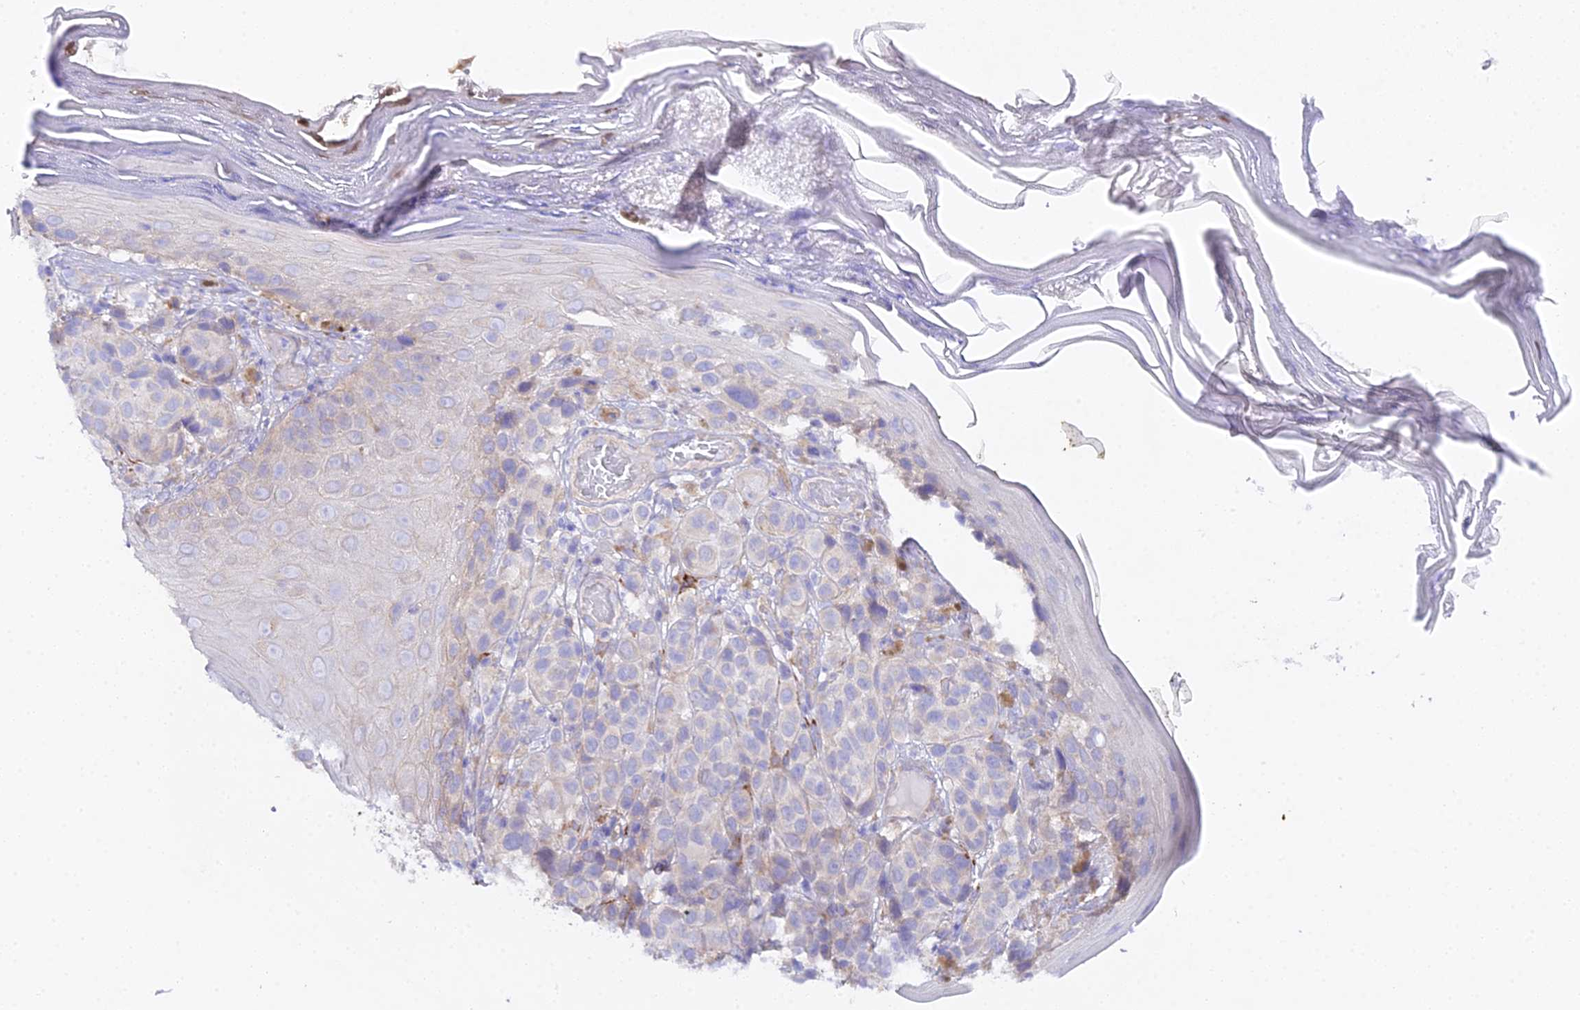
{"staining": {"intensity": "negative", "quantity": "none", "location": "none"}, "tissue": "melanoma", "cell_type": "Tumor cells", "image_type": "cancer", "snomed": [{"axis": "morphology", "description": "Malignant melanoma, NOS"}, {"axis": "topography", "description": "Skin"}], "caption": "This is an immunohistochemistry (IHC) micrograph of malignant melanoma. There is no positivity in tumor cells.", "gene": "CFAP45", "patient": {"sex": "male", "age": 38}}